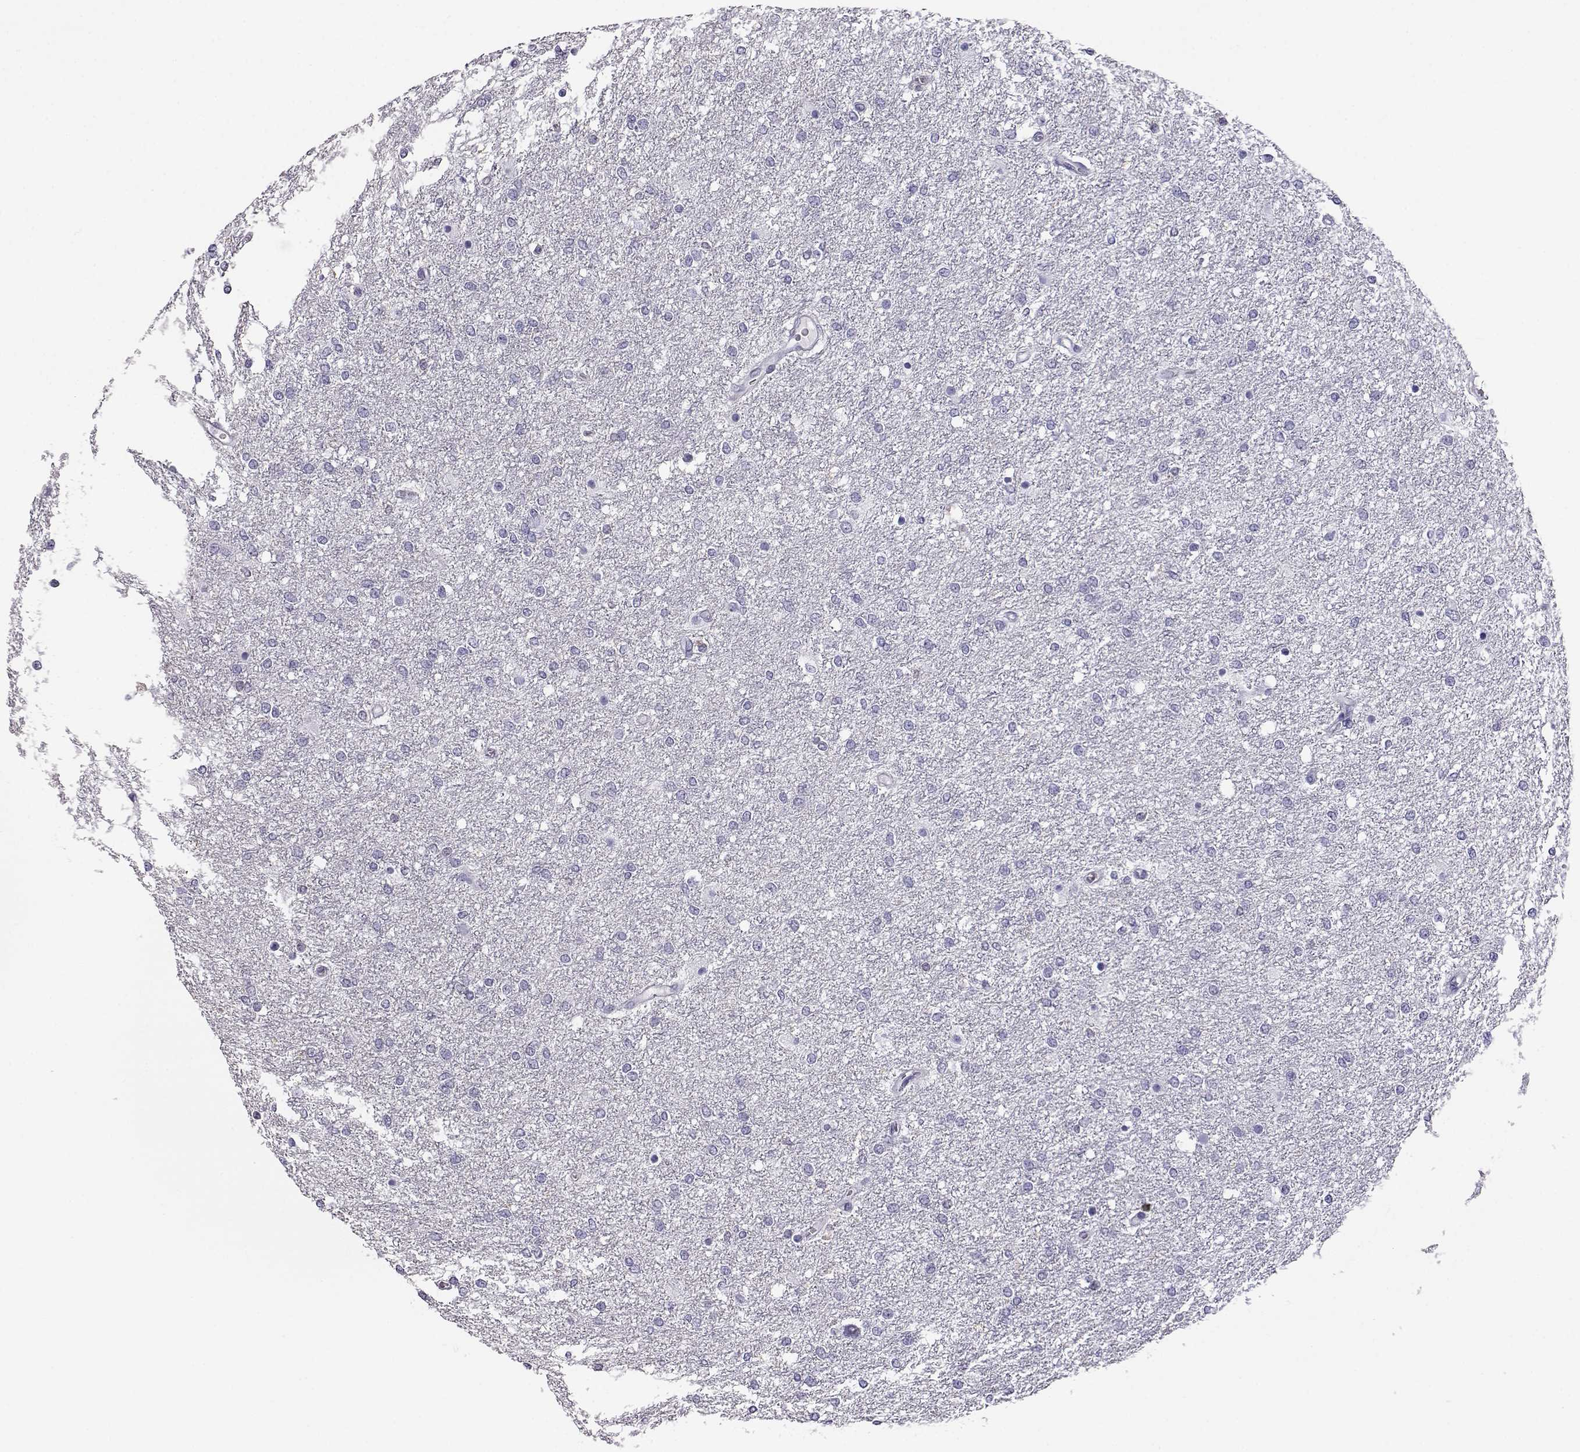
{"staining": {"intensity": "negative", "quantity": "none", "location": "none"}, "tissue": "glioma", "cell_type": "Tumor cells", "image_type": "cancer", "snomed": [{"axis": "morphology", "description": "Glioma, malignant, High grade"}, {"axis": "topography", "description": "Brain"}], "caption": "There is no significant staining in tumor cells of glioma.", "gene": "AKR1B1", "patient": {"sex": "female", "age": 61}}